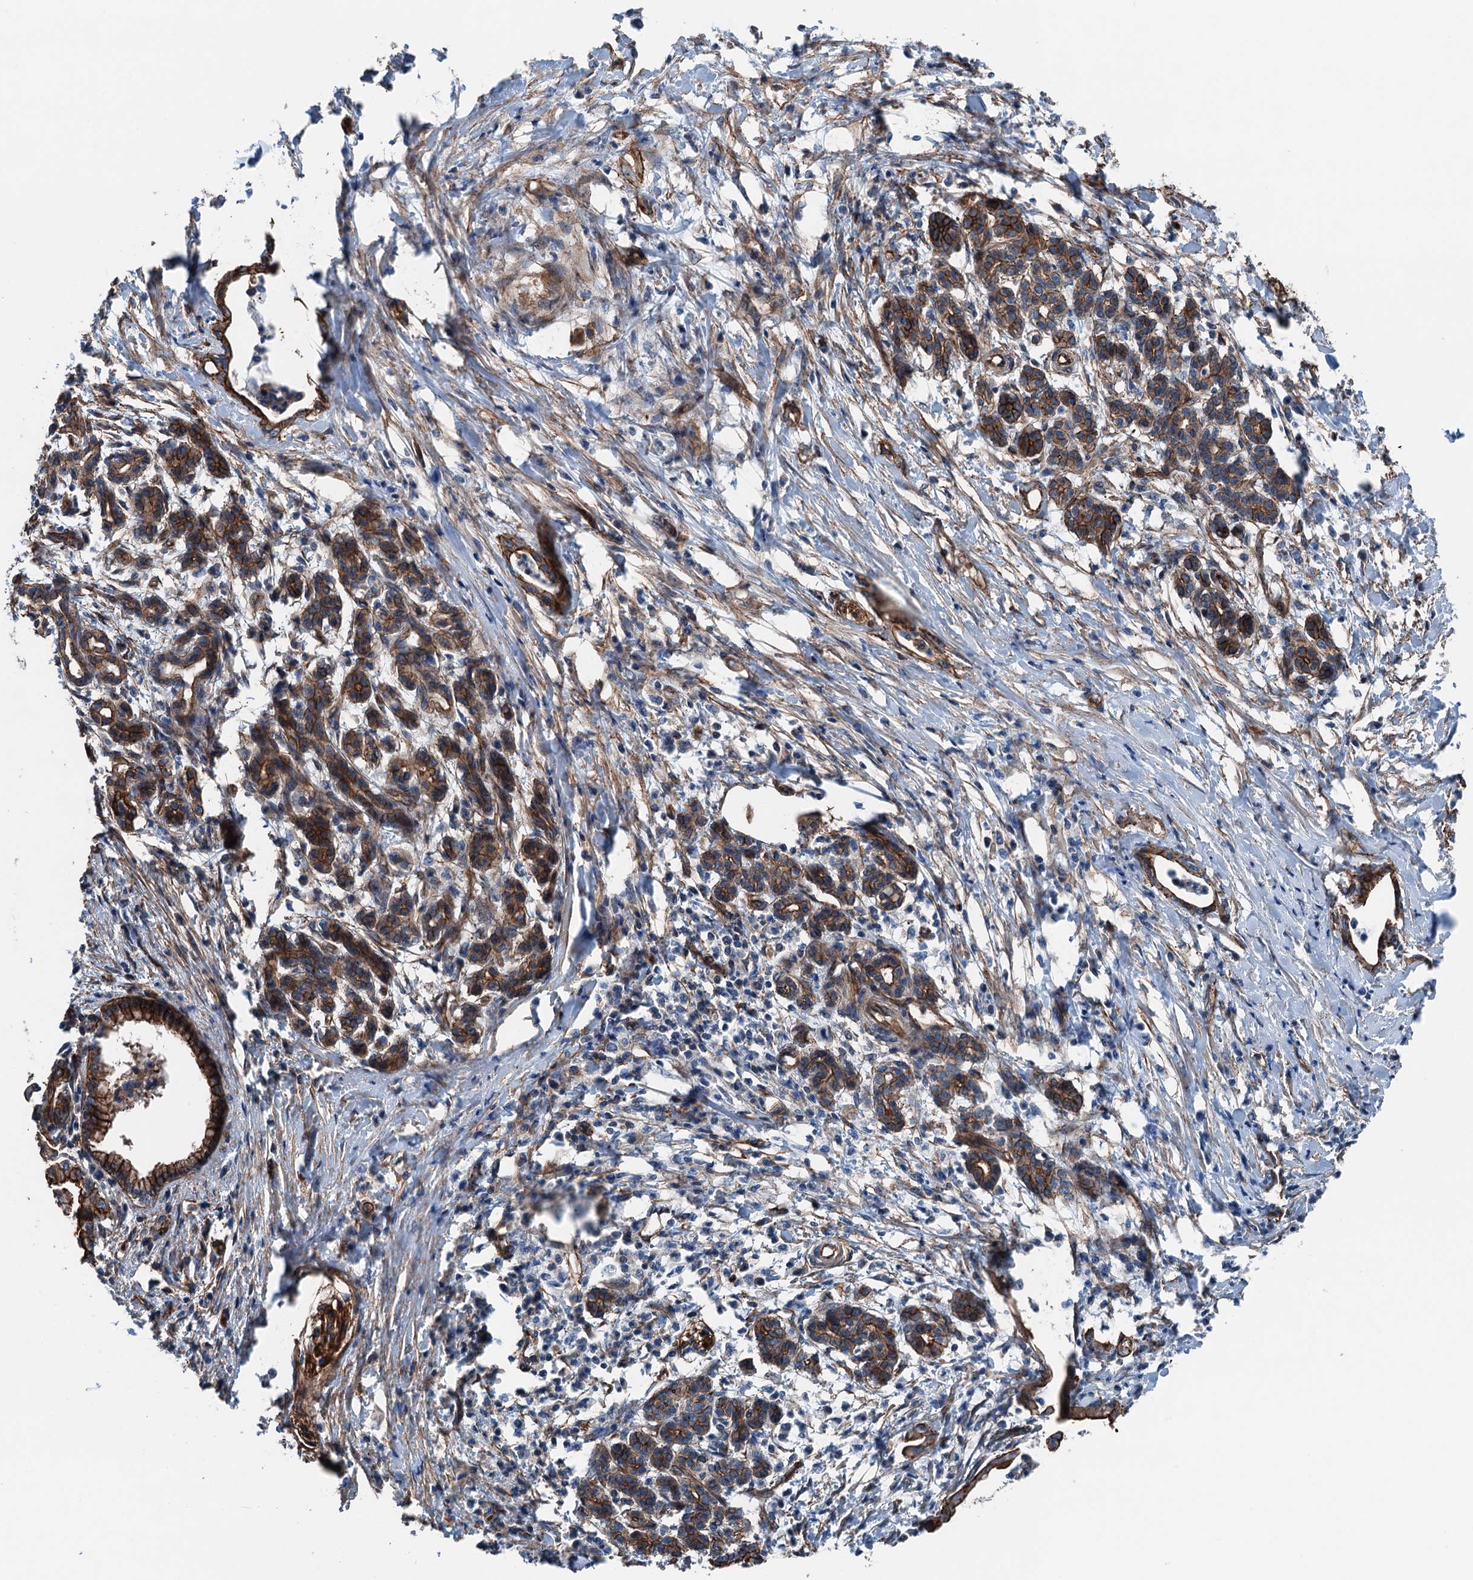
{"staining": {"intensity": "strong", "quantity": ">75%", "location": "cytoplasmic/membranous"}, "tissue": "pancreatic cancer", "cell_type": "Tumor cells", "image_type": "cancer", "snomed": [{"axis": "morphology", "description": "Adenocarcinoma, NOS"}, {"axis": "topography", "description": "Pancreas"}], "caption": "Tumor cells reveal high levels of strong cytoplasmic/membranous positivity in approximately >75% of cells in human pancreatic cancer (adenocarcinoma).", "gene": "NMRAL1", "patient": {"sex": "female", "age": 55}}